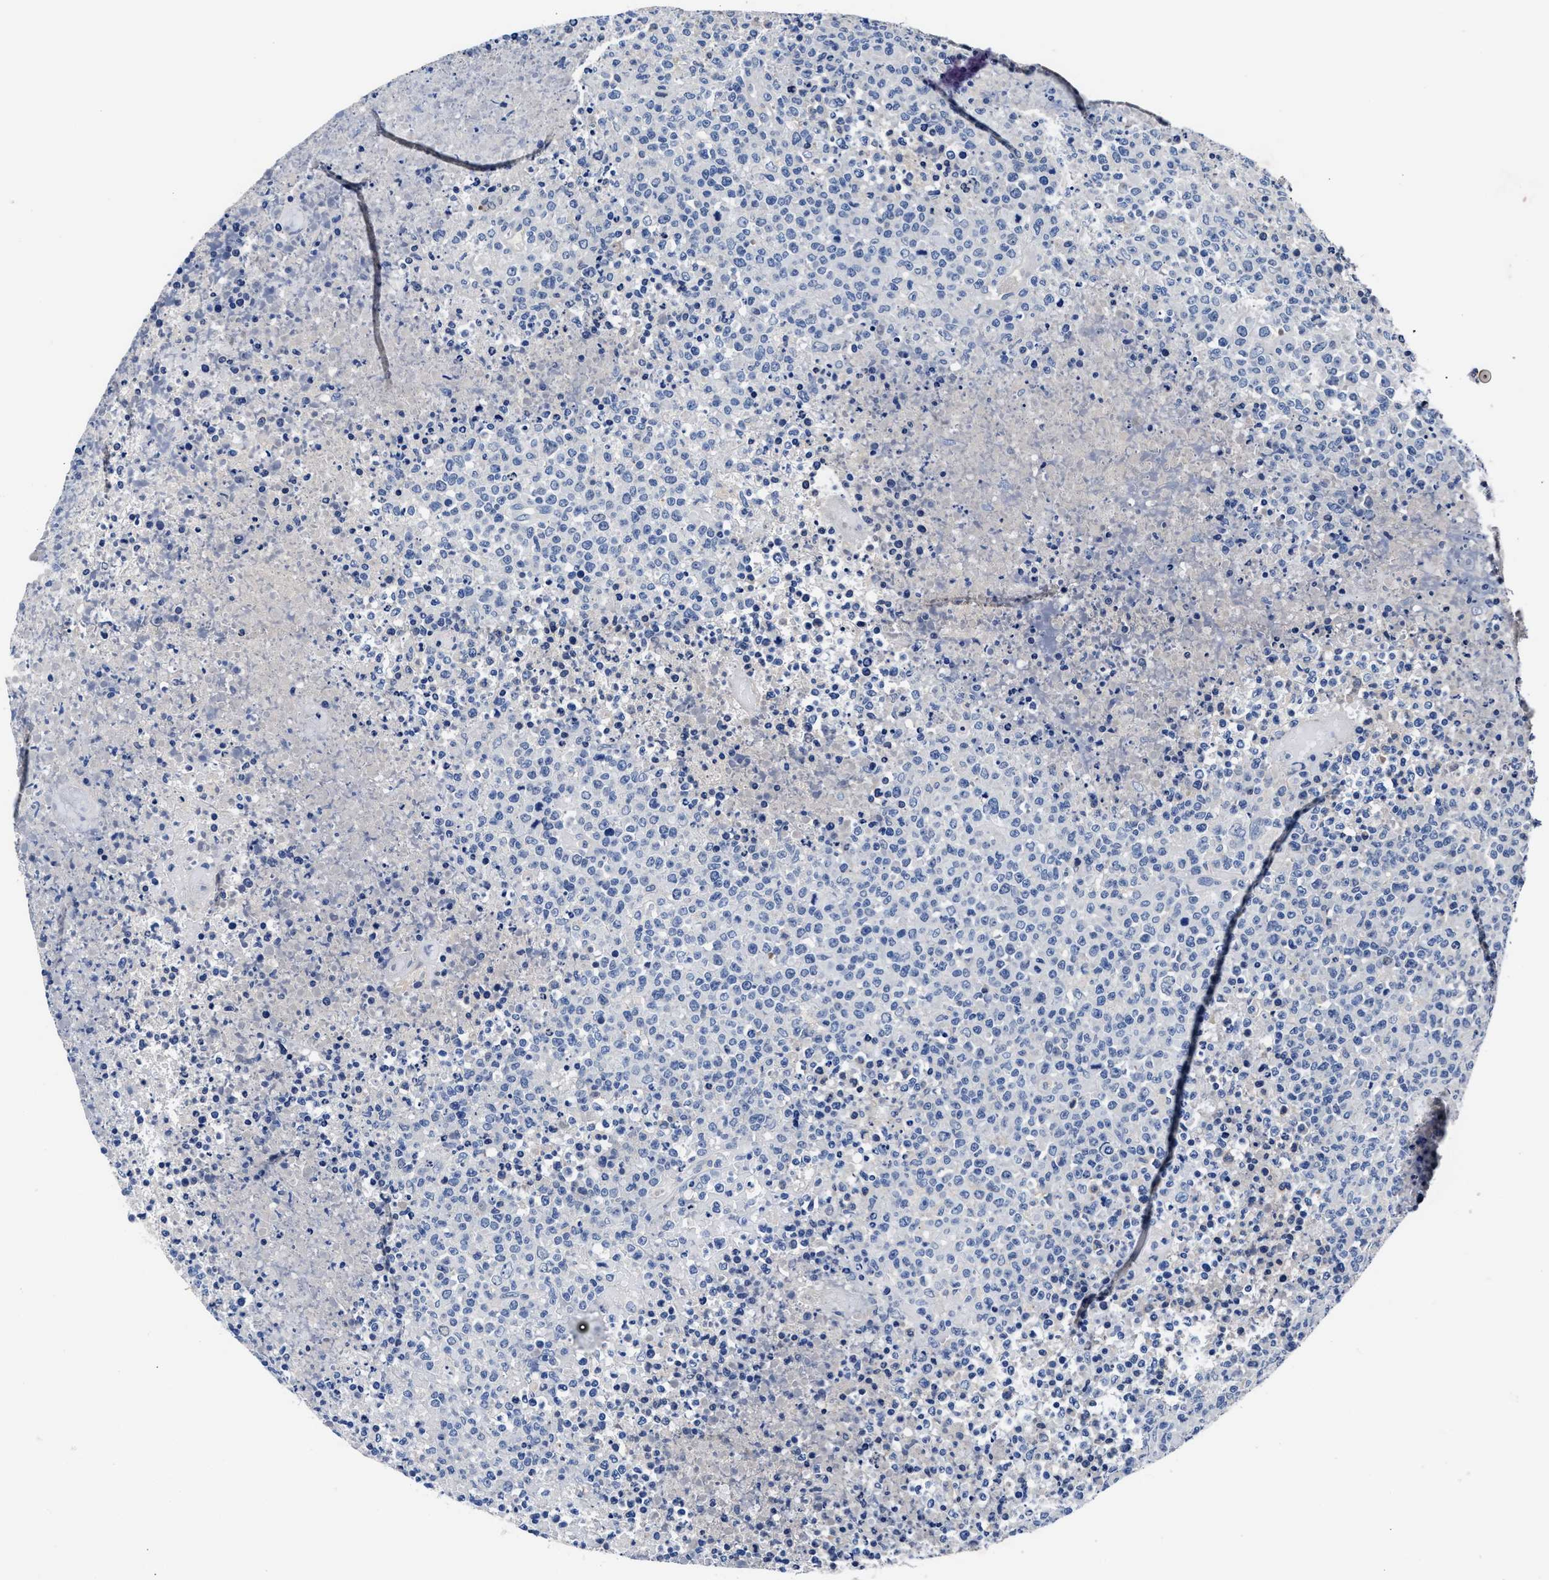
{"staining": {"intensity": "negative", "quantity": "none", "location": "none"}, "tissue": "lymphoma", "cell_type": "Tumor cells", "image_type": "cancer", "snomed": [{"axis": "morphology", "description": "Malignant lymphoma, non-Hodgkin's type, High grade"}, {"axis": "topography", "description": "Lymph node"}], "caption": "Immunohistochemistry (IHC) micrograph of neoplastic tissue: human lymphoma stained with DAB shows no significant protein staining in tumor cells.", "gene": "GSTM1", "patient": {"sex": "male", "age": 13}}